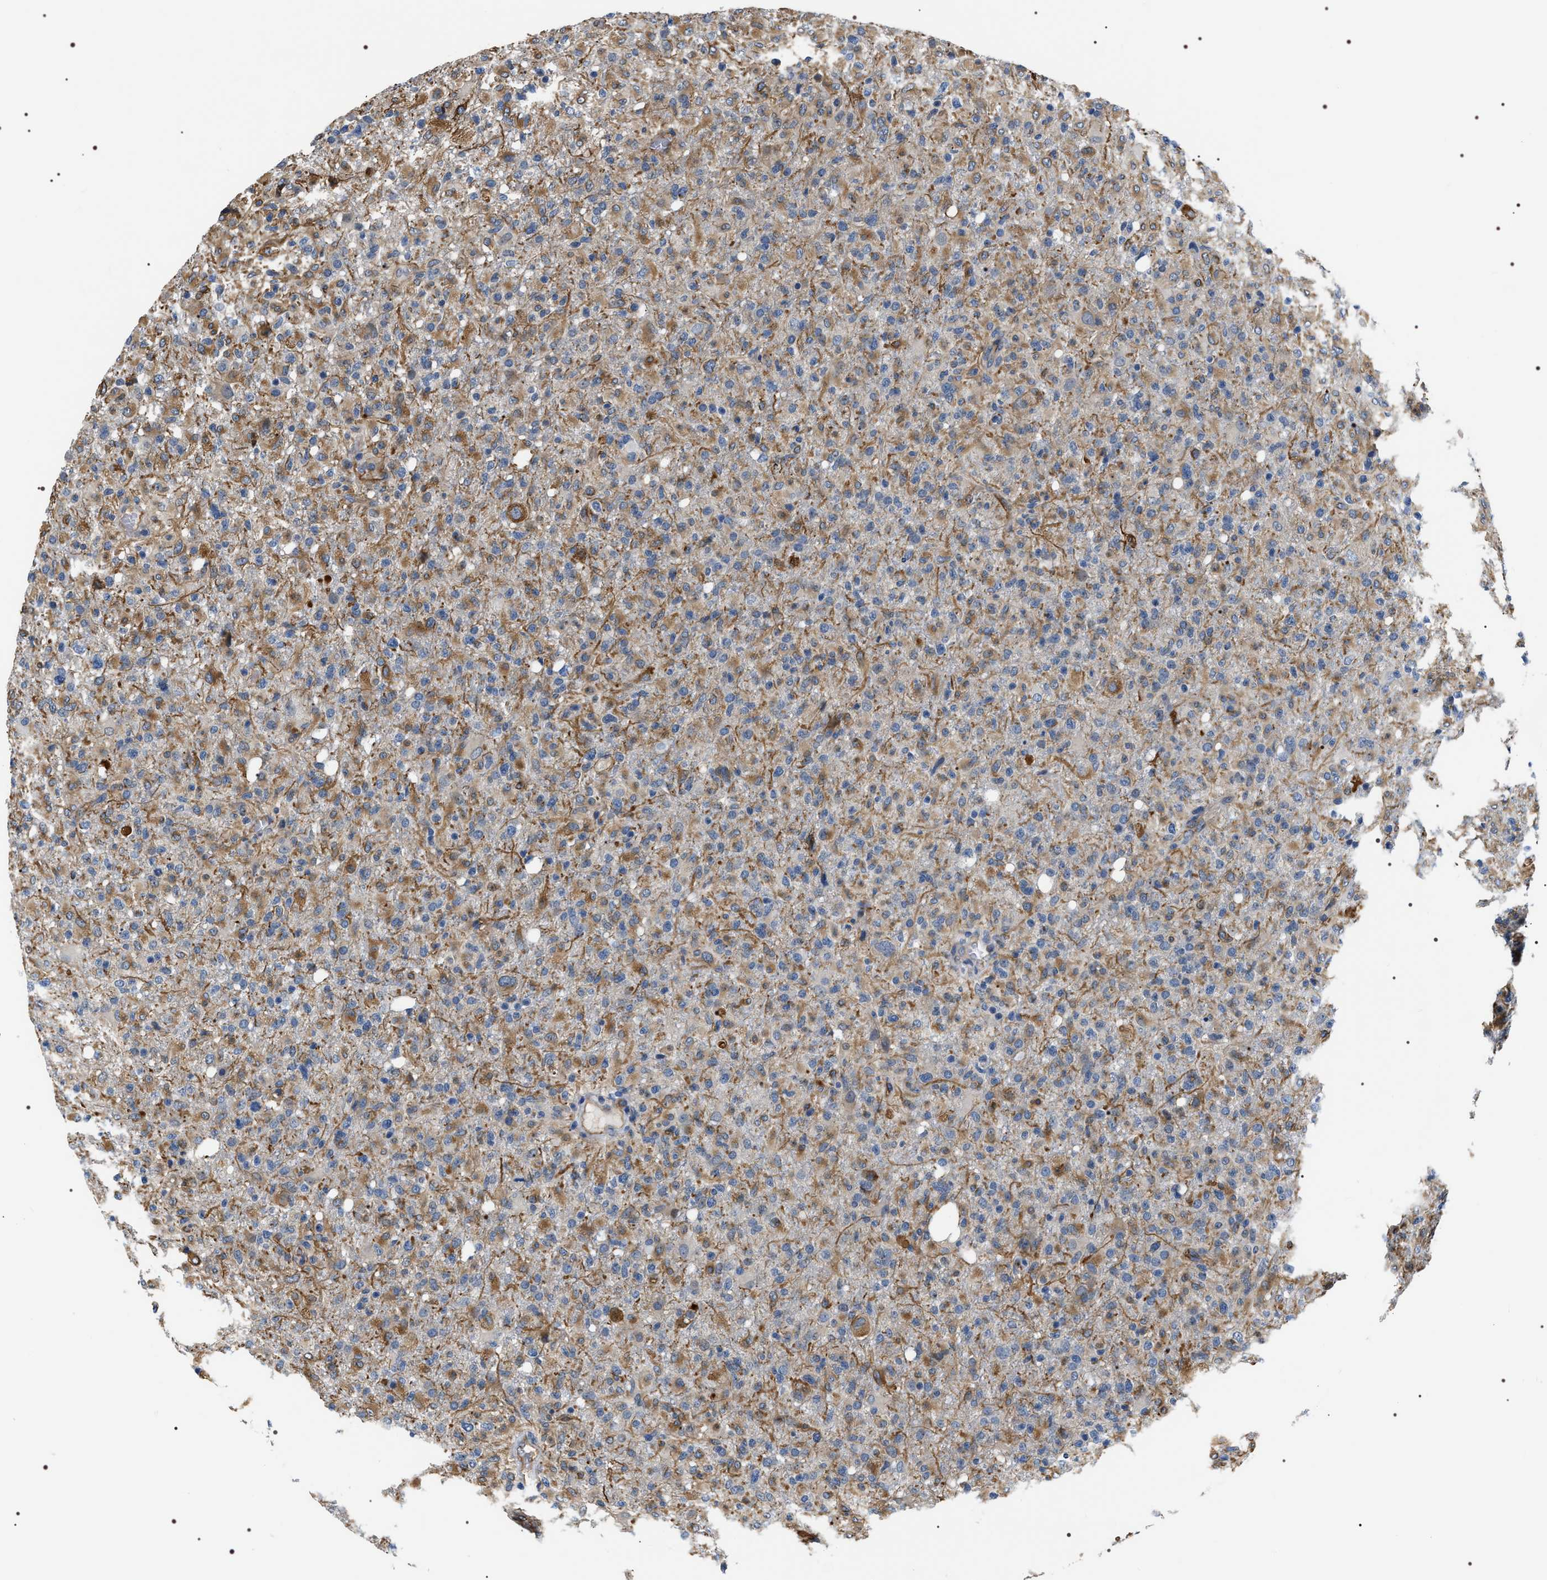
{"staining": {"intensity": "moderate", "quantity": "<25%", "location": "cytoplasmic/membranous"}, "tissue": "glioma", "cell_type": "Tumor cells", "image_type": "cancer", "snomed": [{"axis": "morphology", "description": "Glioma, malignant, High grade"}, {"axis": "topography", "description": "Brain"}], "caption": "High-magnification brightfield microscopy of glioma stained with DAB (brown) and counterstained with hematoxylin (blue). tumor cells exhibit moderate cytoplasmic/membranous expression is seen in approximately<25% of cells.", "gene": "PKD1L1", "patient": {"sex": "female", "age": 57}}